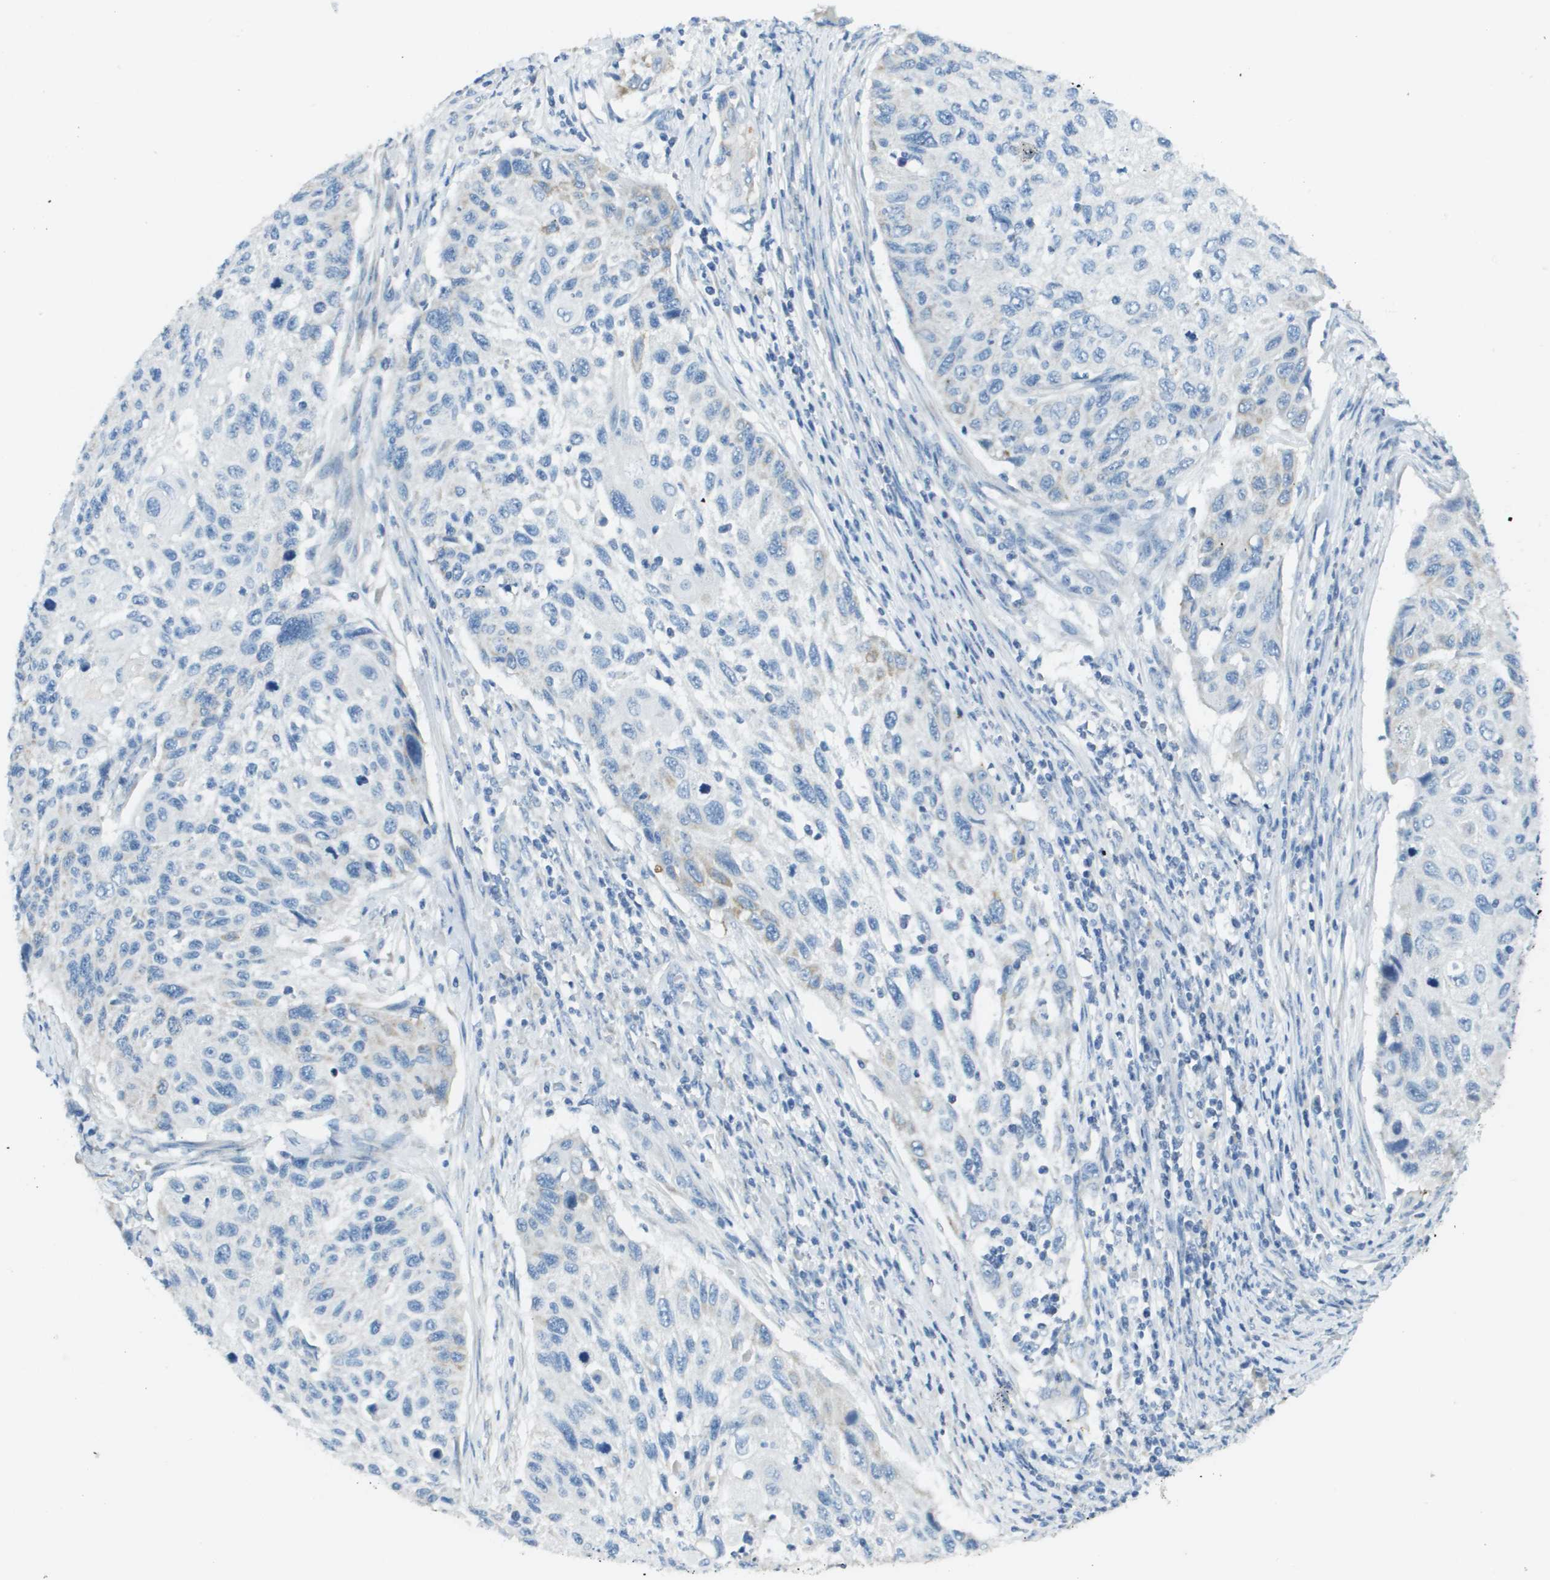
{"staining": {"intensity": "negative", "quantity": "none", "location": "none"}, "tissue": "cervical cancer", "cell_type": "Tumor cells", "image_type": "cancer", "snomed": [{"axis": "morphology", "description": "Squamous cell carcinoma, NOS"}, {"axis": "topography", "description": "Cervix"}], "caption": "IHC image of cervical cancer (squamous cell carcinoma) stained for a protein (brown), which displays no positivity in tumor cells. (IHC, brightfield microscopy, high magnification).", "gene": "PTGDR2", "patient": {"sex": "female", "age": 70}}